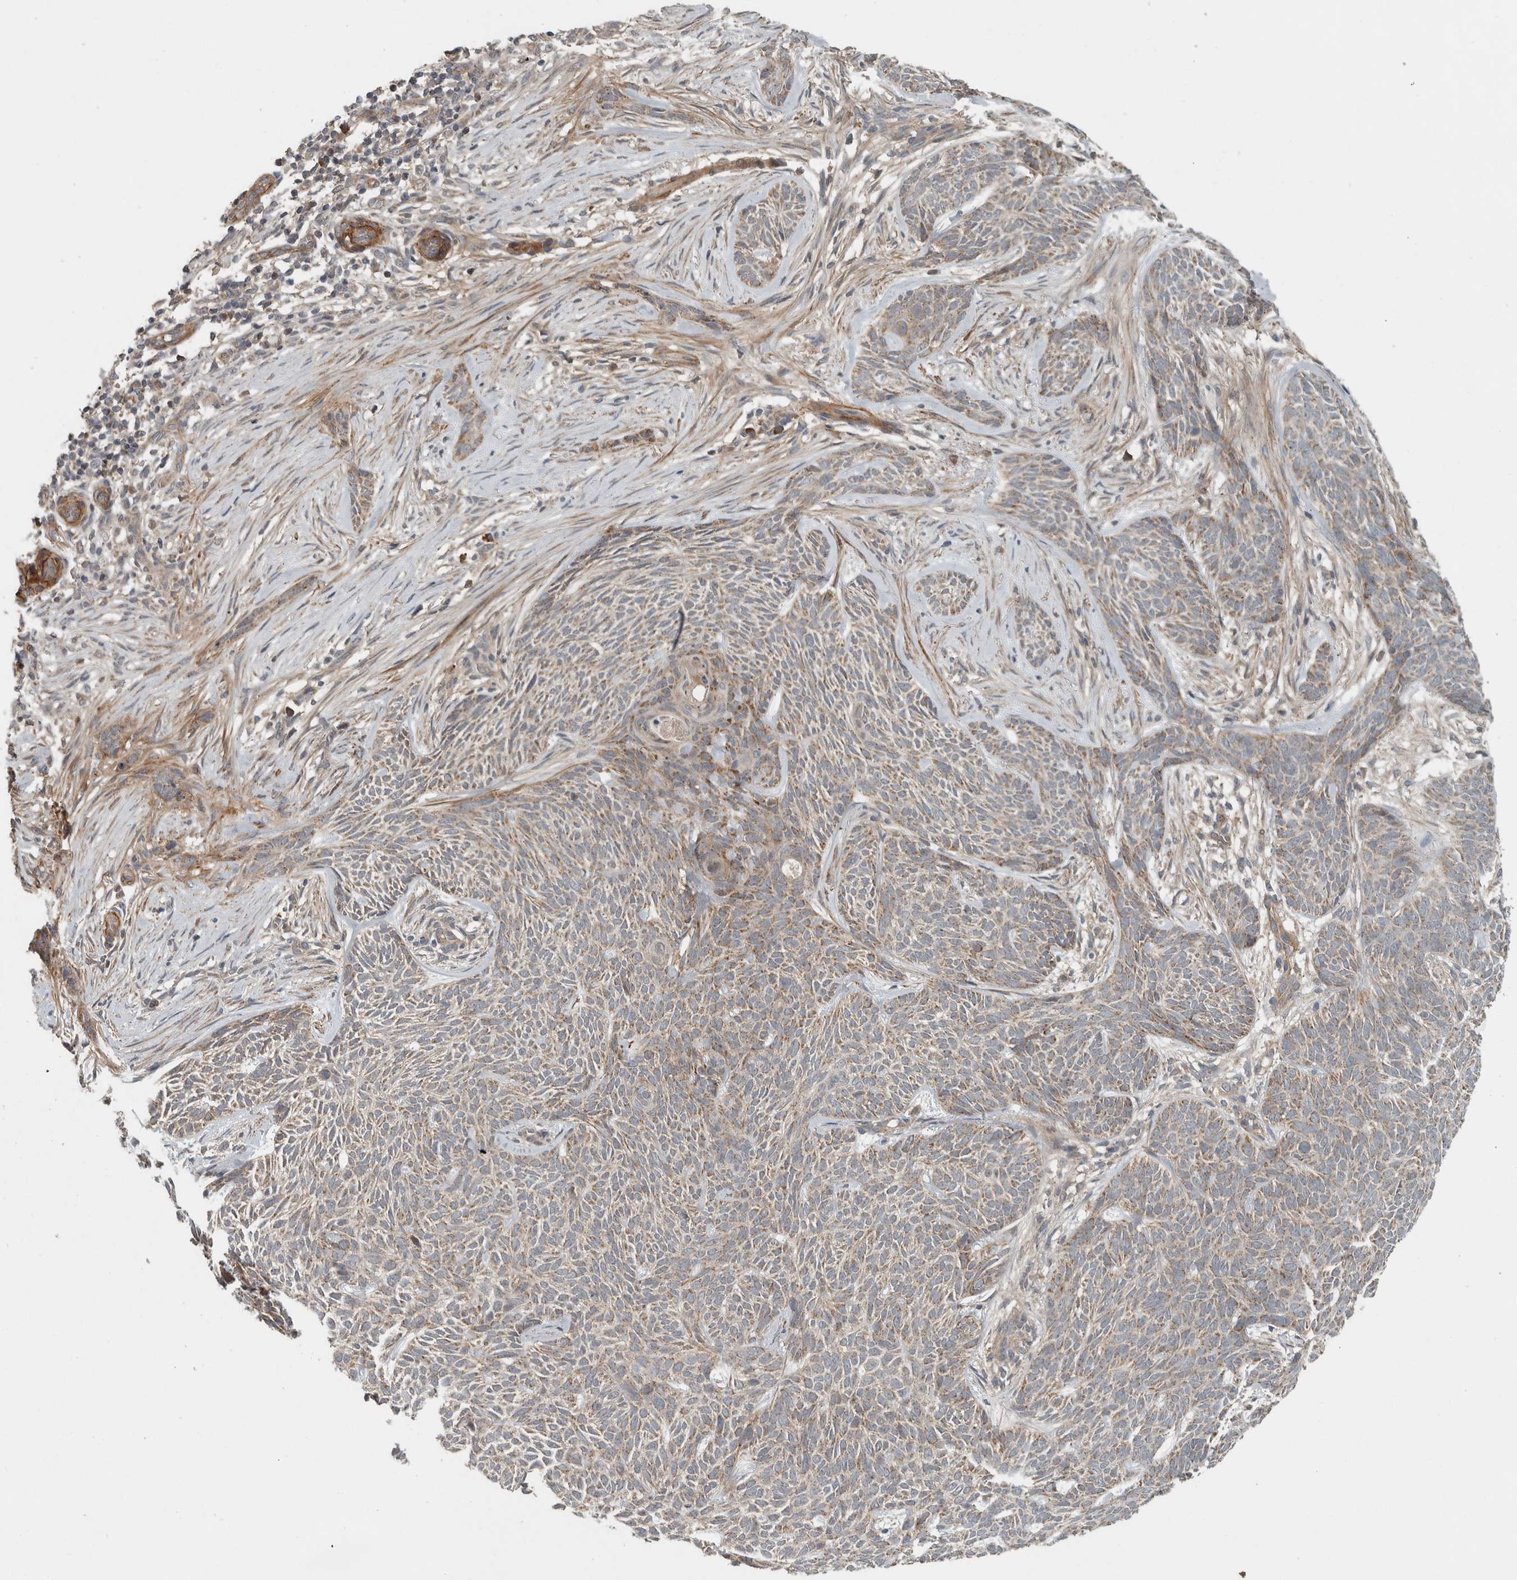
{"staining": {"intensity": "weak", "quantity": ">75%", "location": "cytoplasmic/membranous"}, "tissue": "skin cancer", "cell_type": "Tumor cells", "image_type": "cancer", "snomed": [{"axis": "morphology", "description": "Basal cell carcinoma"}, {"axis": "topography", "description": "Skin"}], "caption": "Skin cancer stained with immunohistochemistry (IHC) displays weak cytoplasmic/membranous positivity in approximately >75% of tumor cells.", "gene": "LBHD1", "patient": {"sex": "female", "age": 59}}